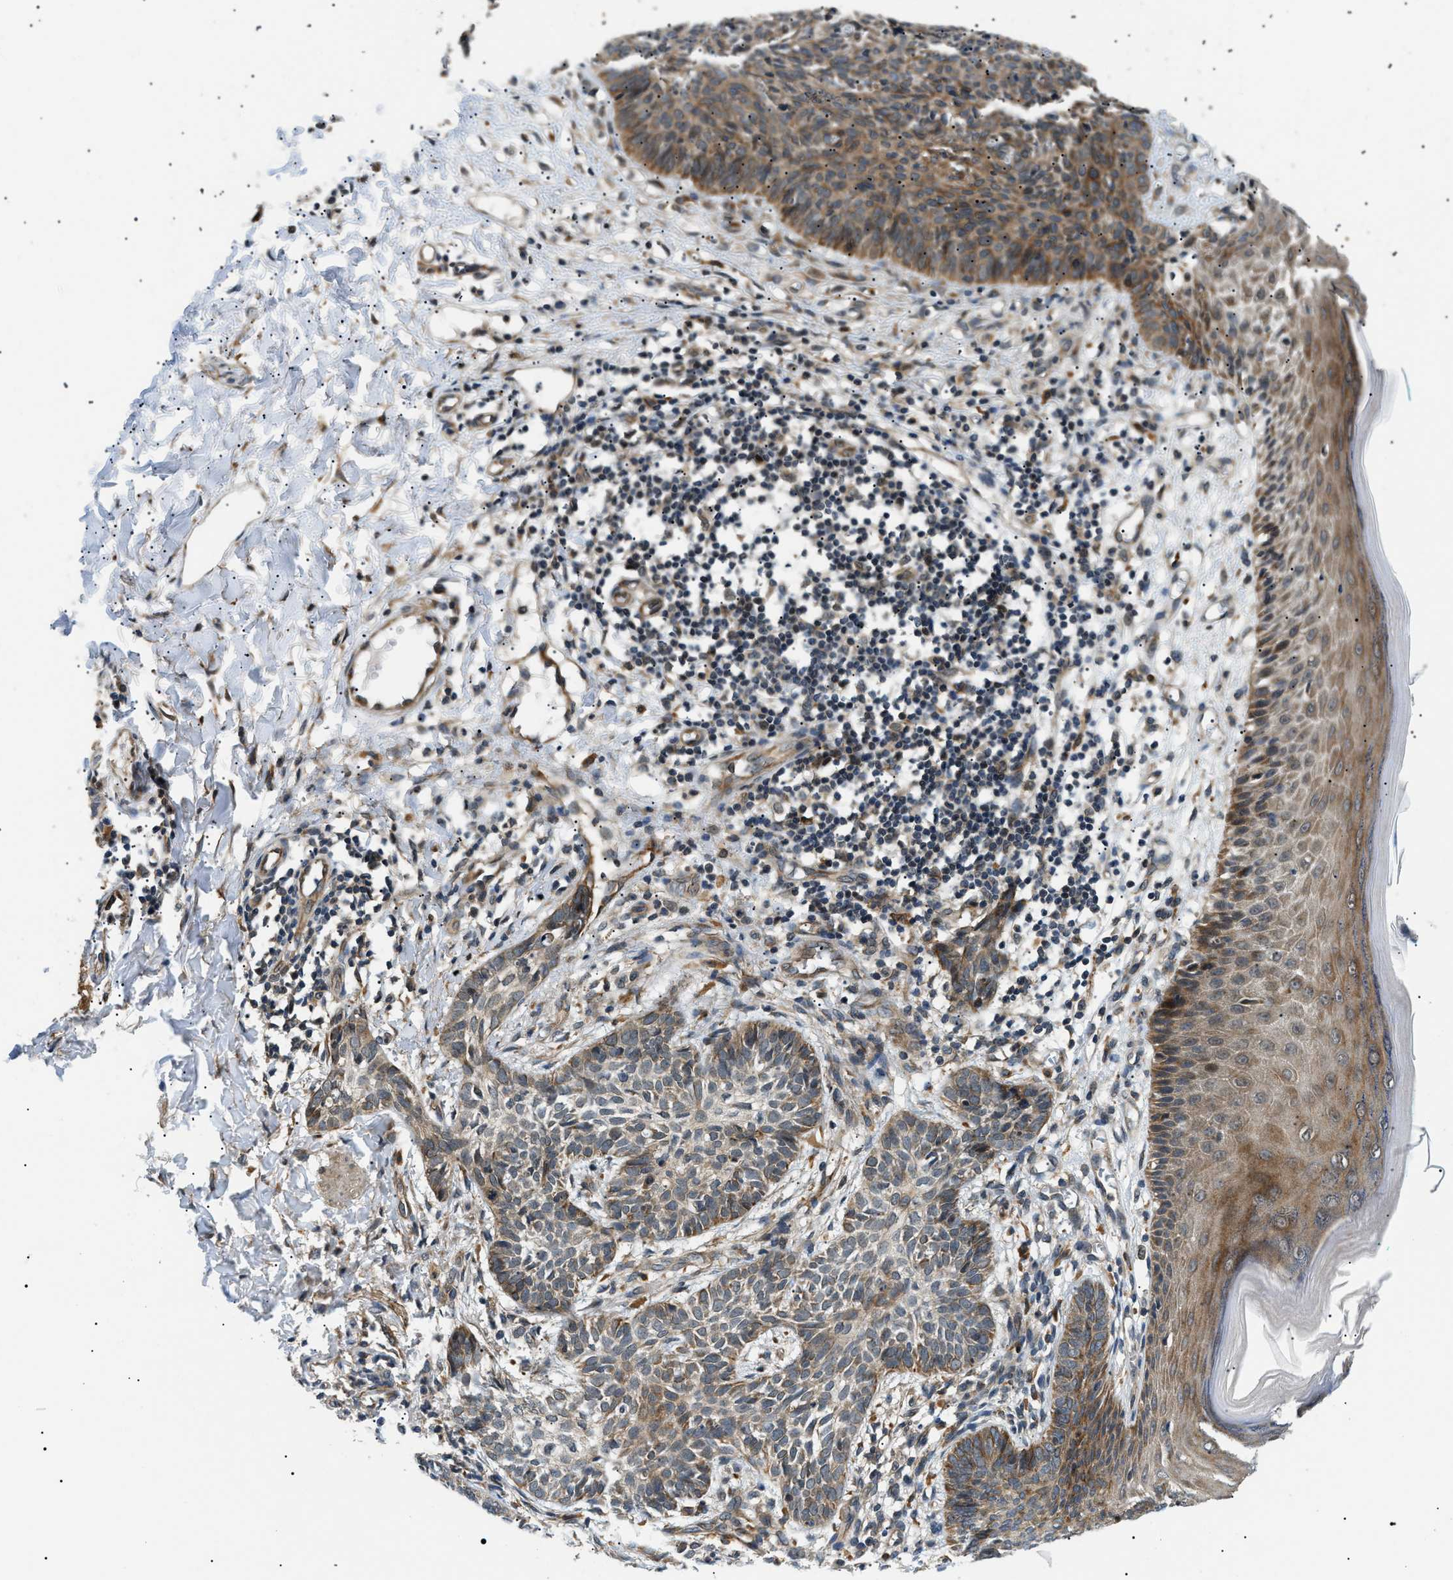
{"staining": {"intensity": "moderate", "quantity": ">75%", "location": "cytoplasmic/membranous"}, "tissue": "skin cancer", "cell_type": "Tumor cells", "image_type": "cancer", "snomed": [{"axis": "morphology", "description": "Basal cell carcinoma"}, {"axis": "topography", "description": "Skin"}], "caption": "Immunohistochemical staining of human skin cancer (basal cell carcinoma) exhibits medium levels of moderate cytoplasmic/membranous protein staining in about >75% of tumor cells.", "gene": "ATP6AP1", "patient": {"sex": "male", "age": 60}}